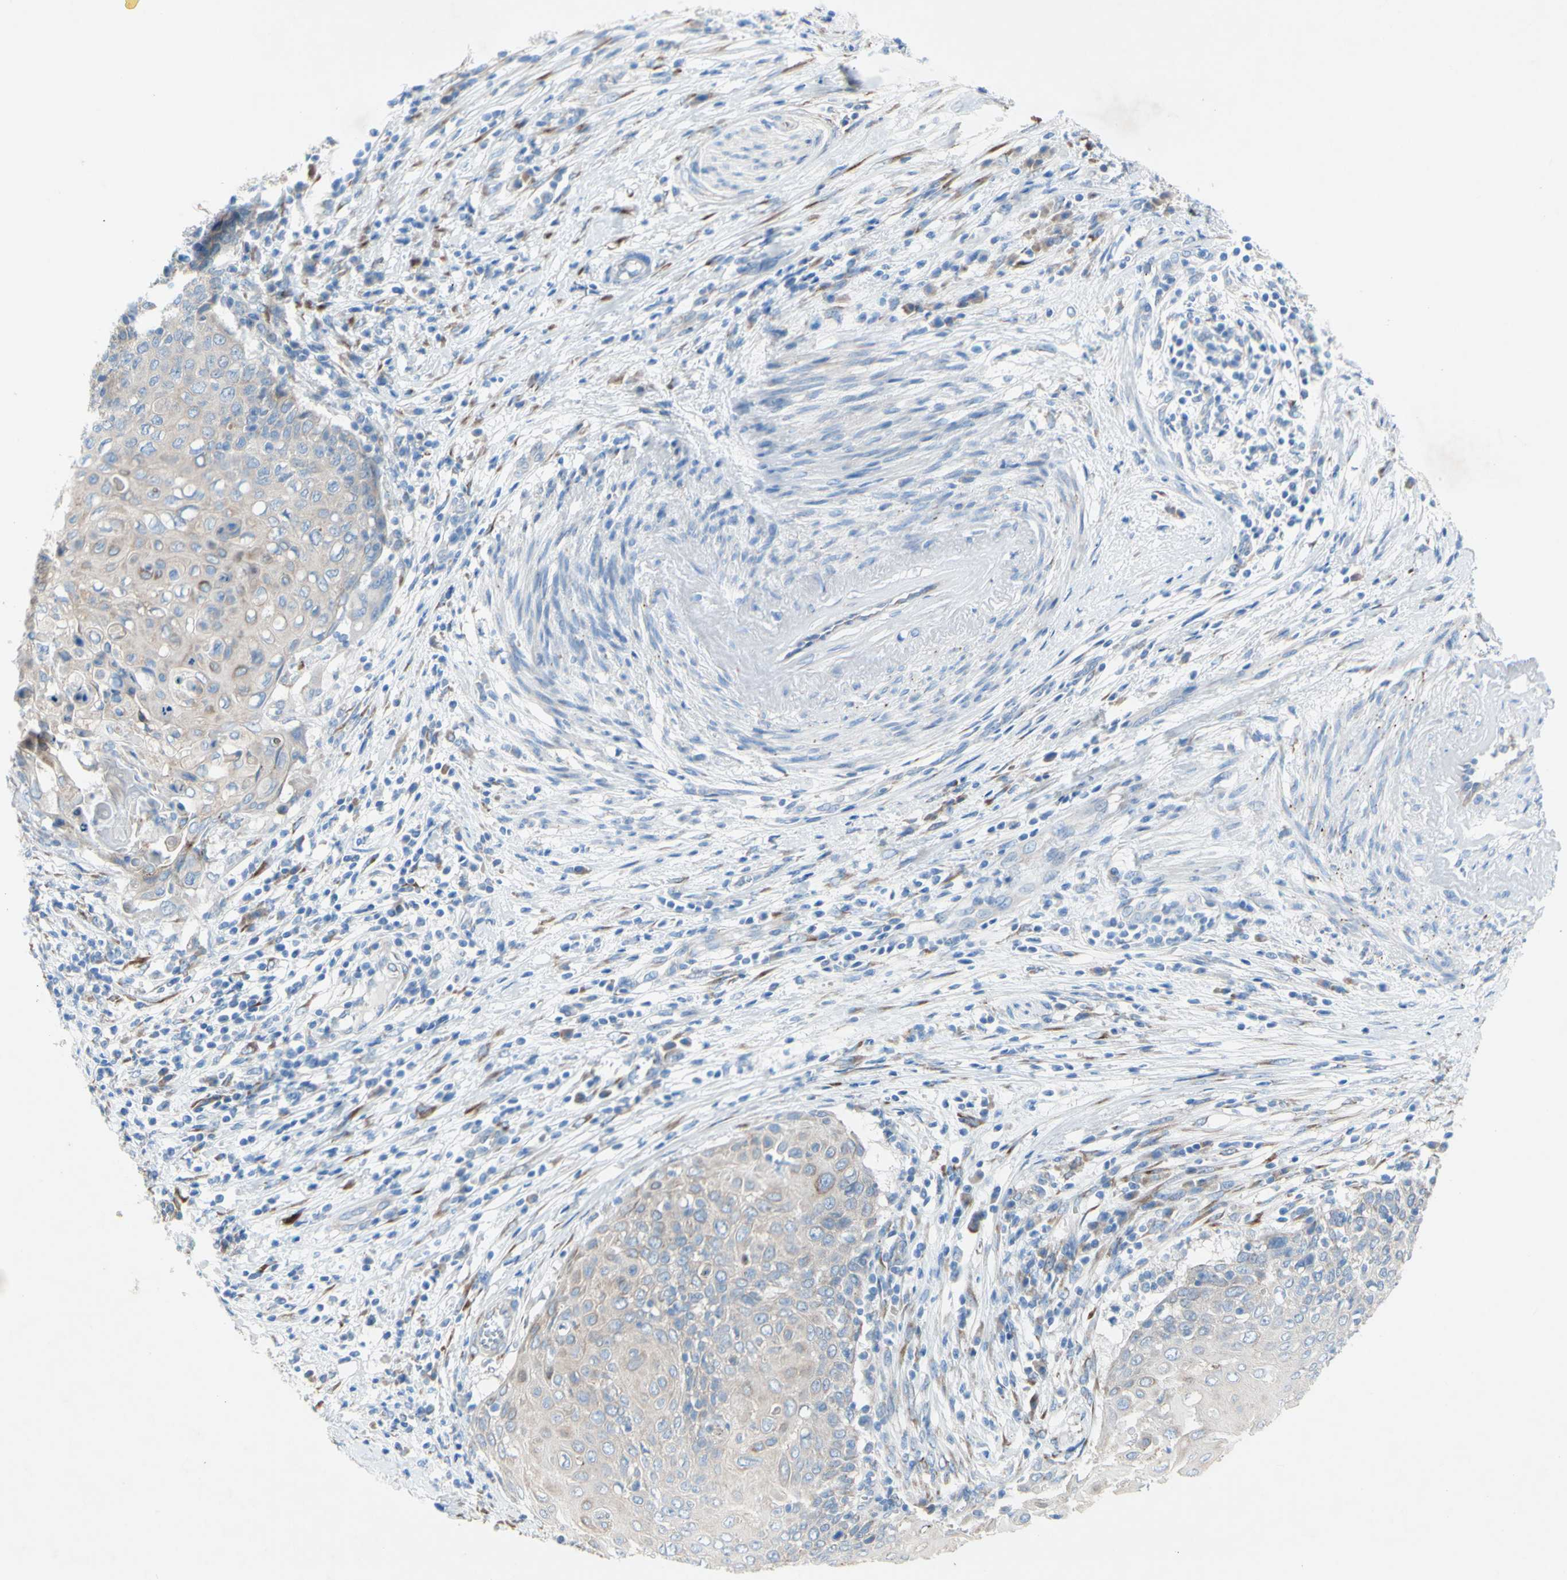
{"staining": {"intensity": "negative", "quantity": "none", "location": "none"}, "tissue": "cervical cancer", "cell_type": "Tumor cells", "image_type": "cancer", "snomed": [{"axis": "morphology", "description": "Squamous cell carcinoma, NOS"}, {"axis": "topography", "description": "Cervix"}], "caption": "A histopathology image of cervical cancer (squamous cell carcinoma) stained for a protein displays no brown staining in tumor cells.", "gene": "TMIGD2", "patient": {"sex": "female", "age": 39}}